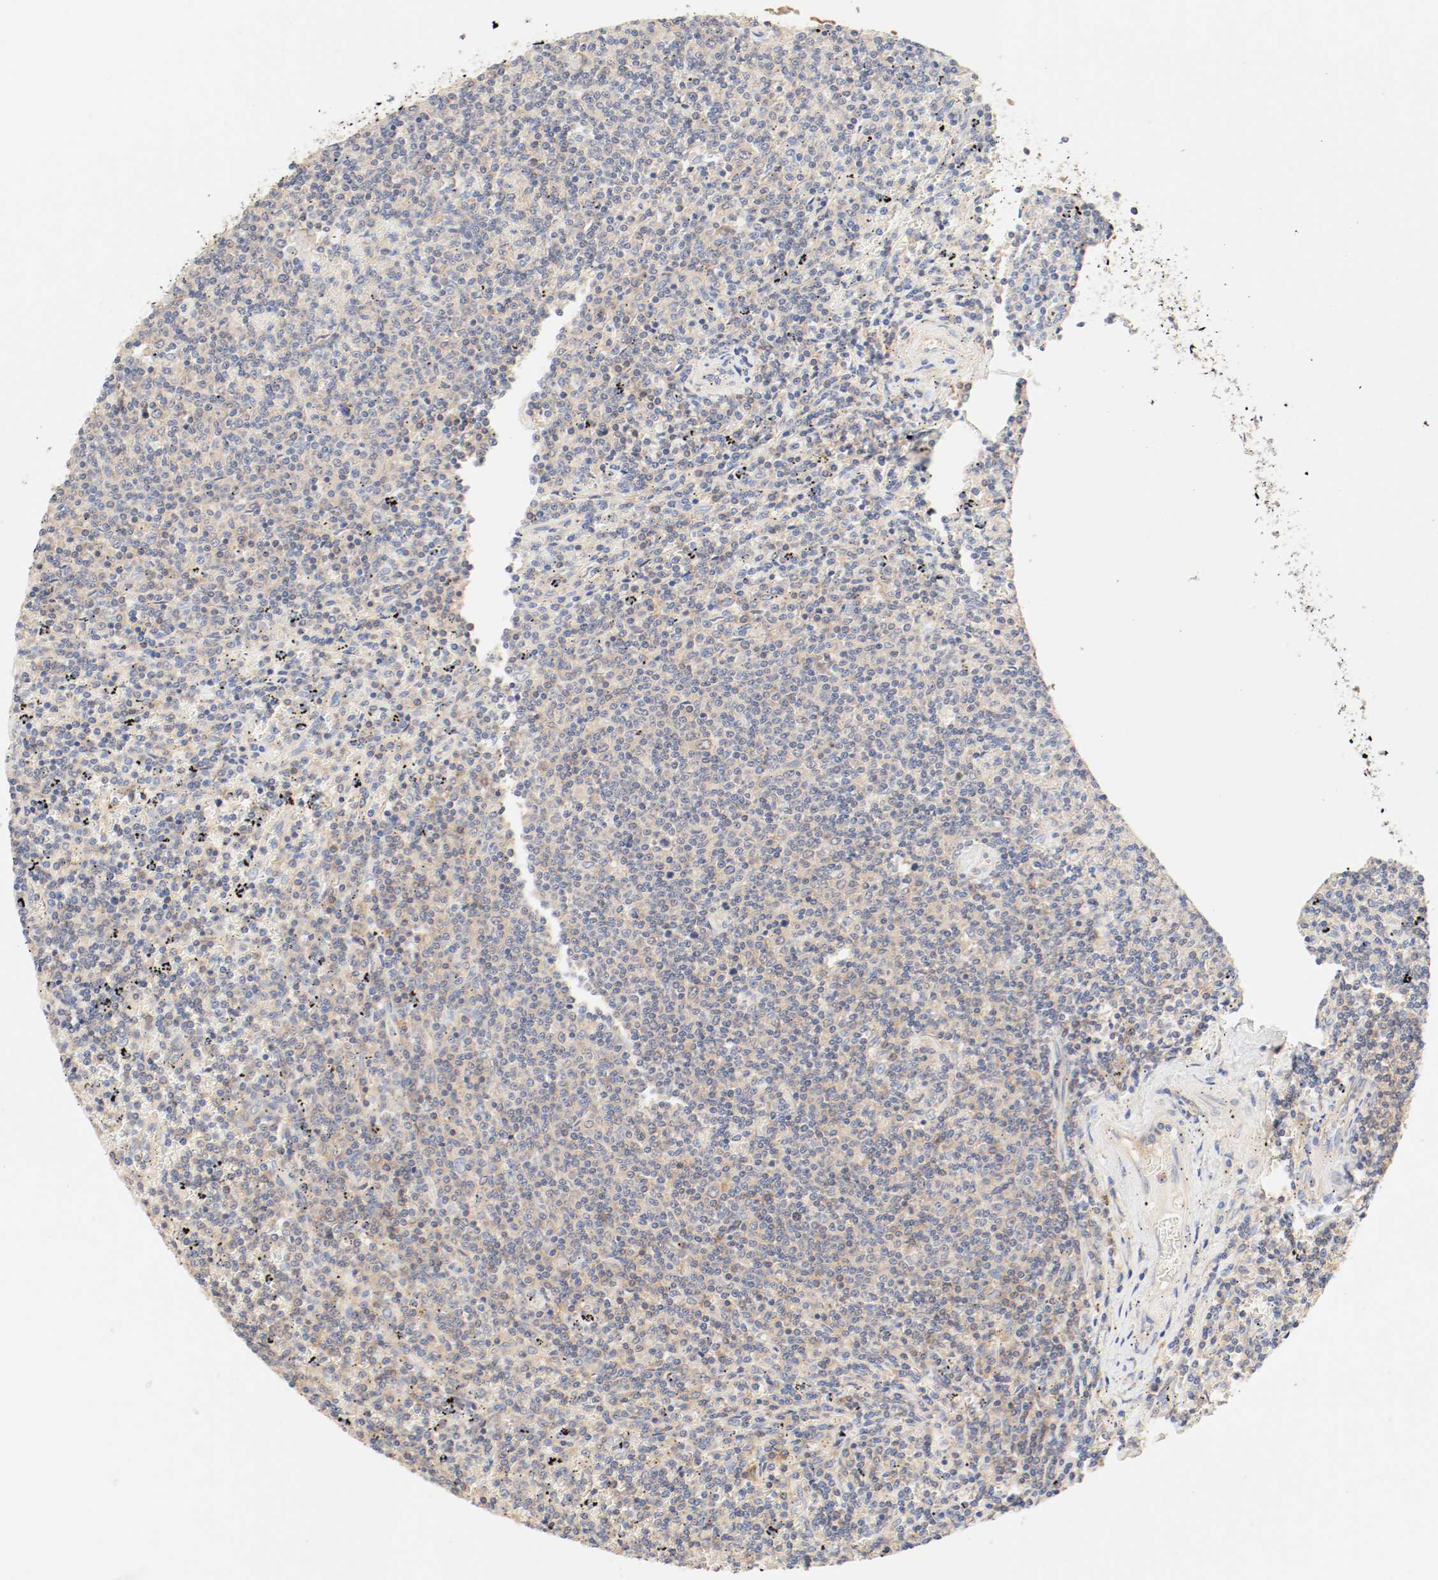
{"staining": {"intensity": "moderate", "quantity": "25%-75%", "location": "cytoplasmic/membranous"}, "tissue": "lymphoma", "cell_type": "Tumor cells", "image_type": "cancer", "snomed": [{"axis": "morphology", "description": "Malignant lymphoma, non-Hodgkin's type, Low grade"}, {"axis": "topography", "description": "Spleen"}], "caption": "Malignant lymphoma, non-Hodgkin's type (low-grade) was stained to show a protein in brown. There is medium levels of moderate cytoplasmic/membranous staining in approximately 25%-75% of tumor cells.", "gene": "GIT1", "patient": {"sex": "female", "age": 50}}